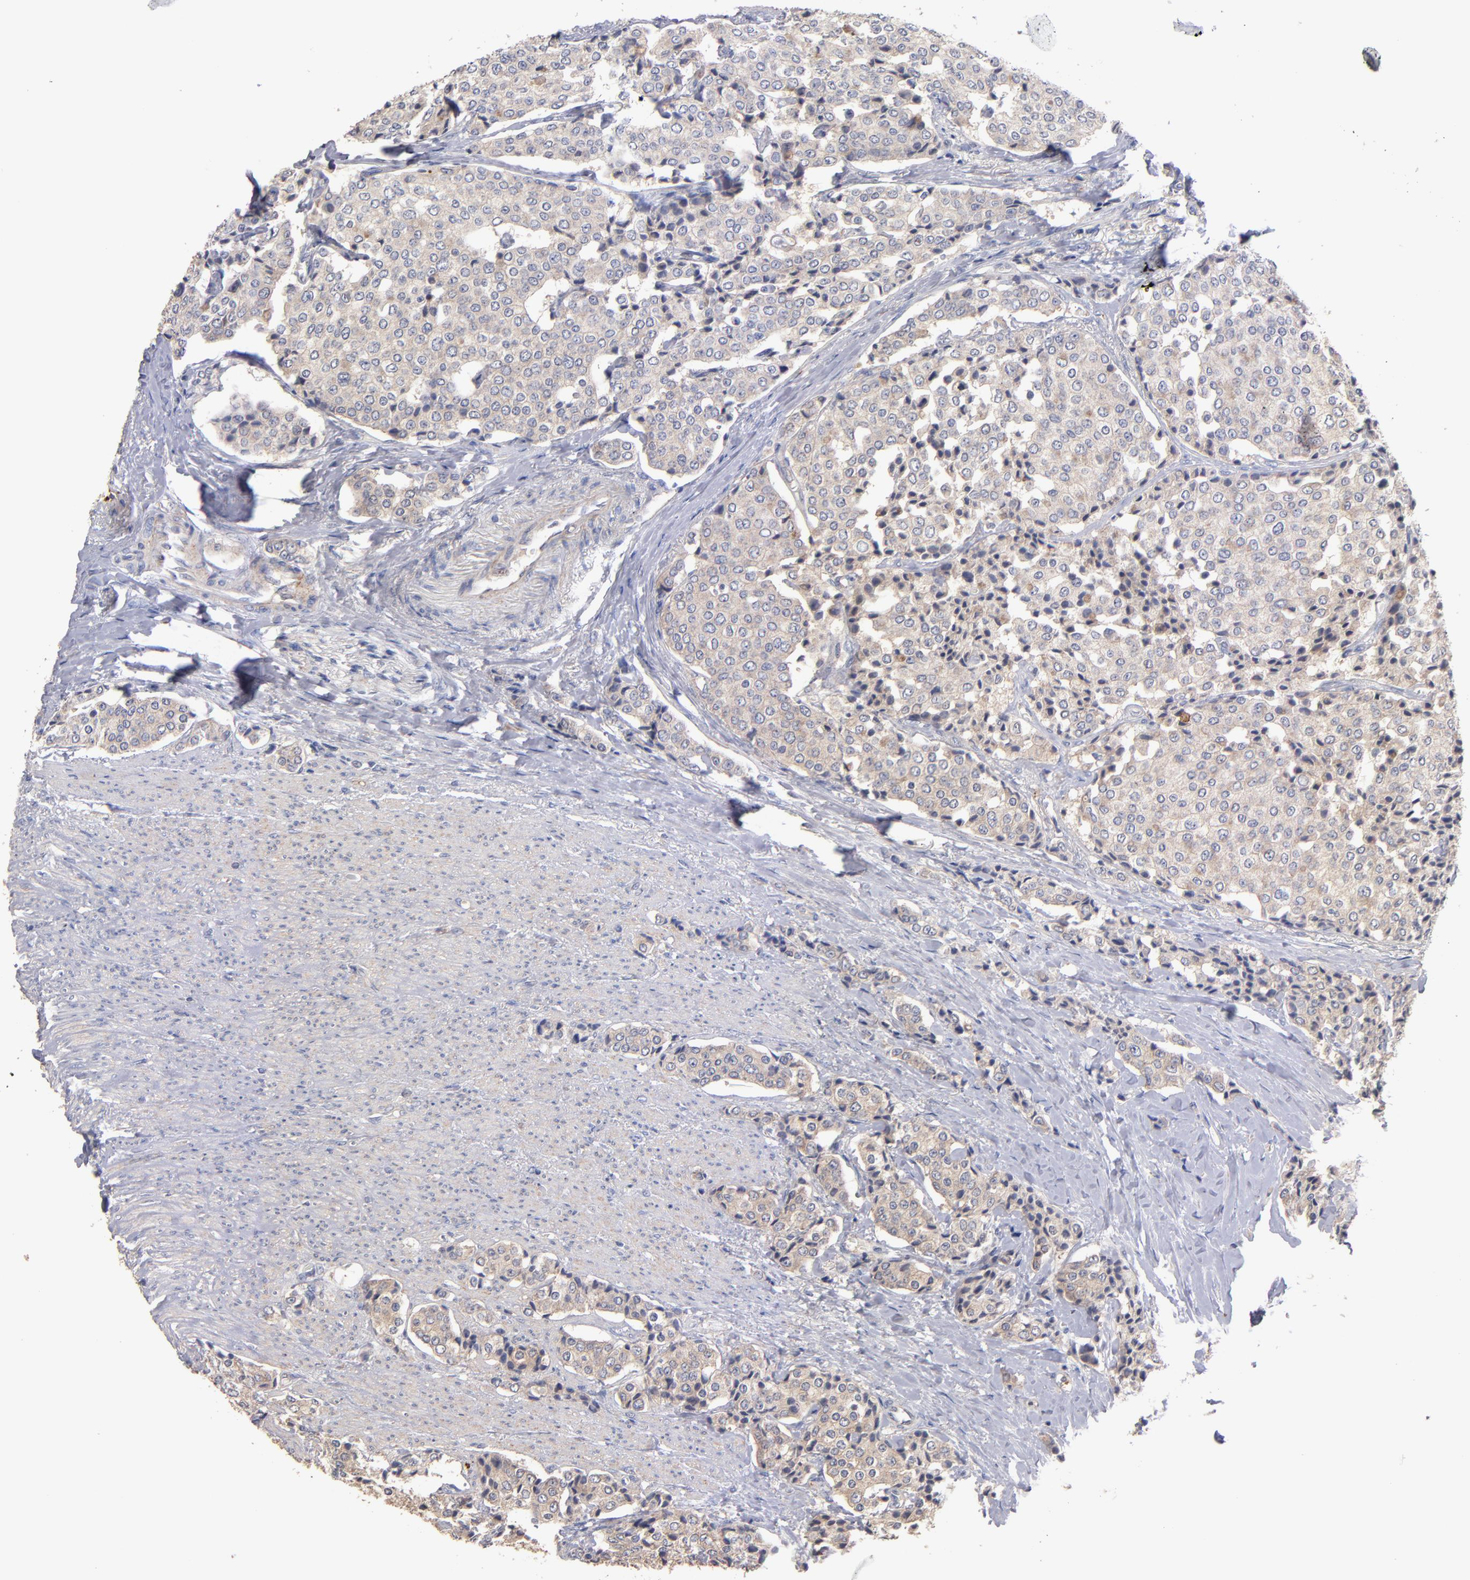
{"staining": {"intensity": "weak", "quantity": ">75%", "location": "cytoplasmic/membranous"}, "tissue": "carcinoid", "cell_type": "Tumor cells", "image_type": "cancer", "snomed": [{"axis": "morphology", "description": "Carcinoid, malignant, NOS"}, {"axis": "topography", "description": "Colon"}], "caption": "Carcinoid (malignant) tissue demonstrates weak cytoplasmic/membranous staining in approximately >75% of tumor cells, visualized by immunohistochemistry. (brown staining indicates protein expression, while blue staining denotes nuclei).", "gene": "DACT1", "patient": {"sex": "female", "age": 61}}